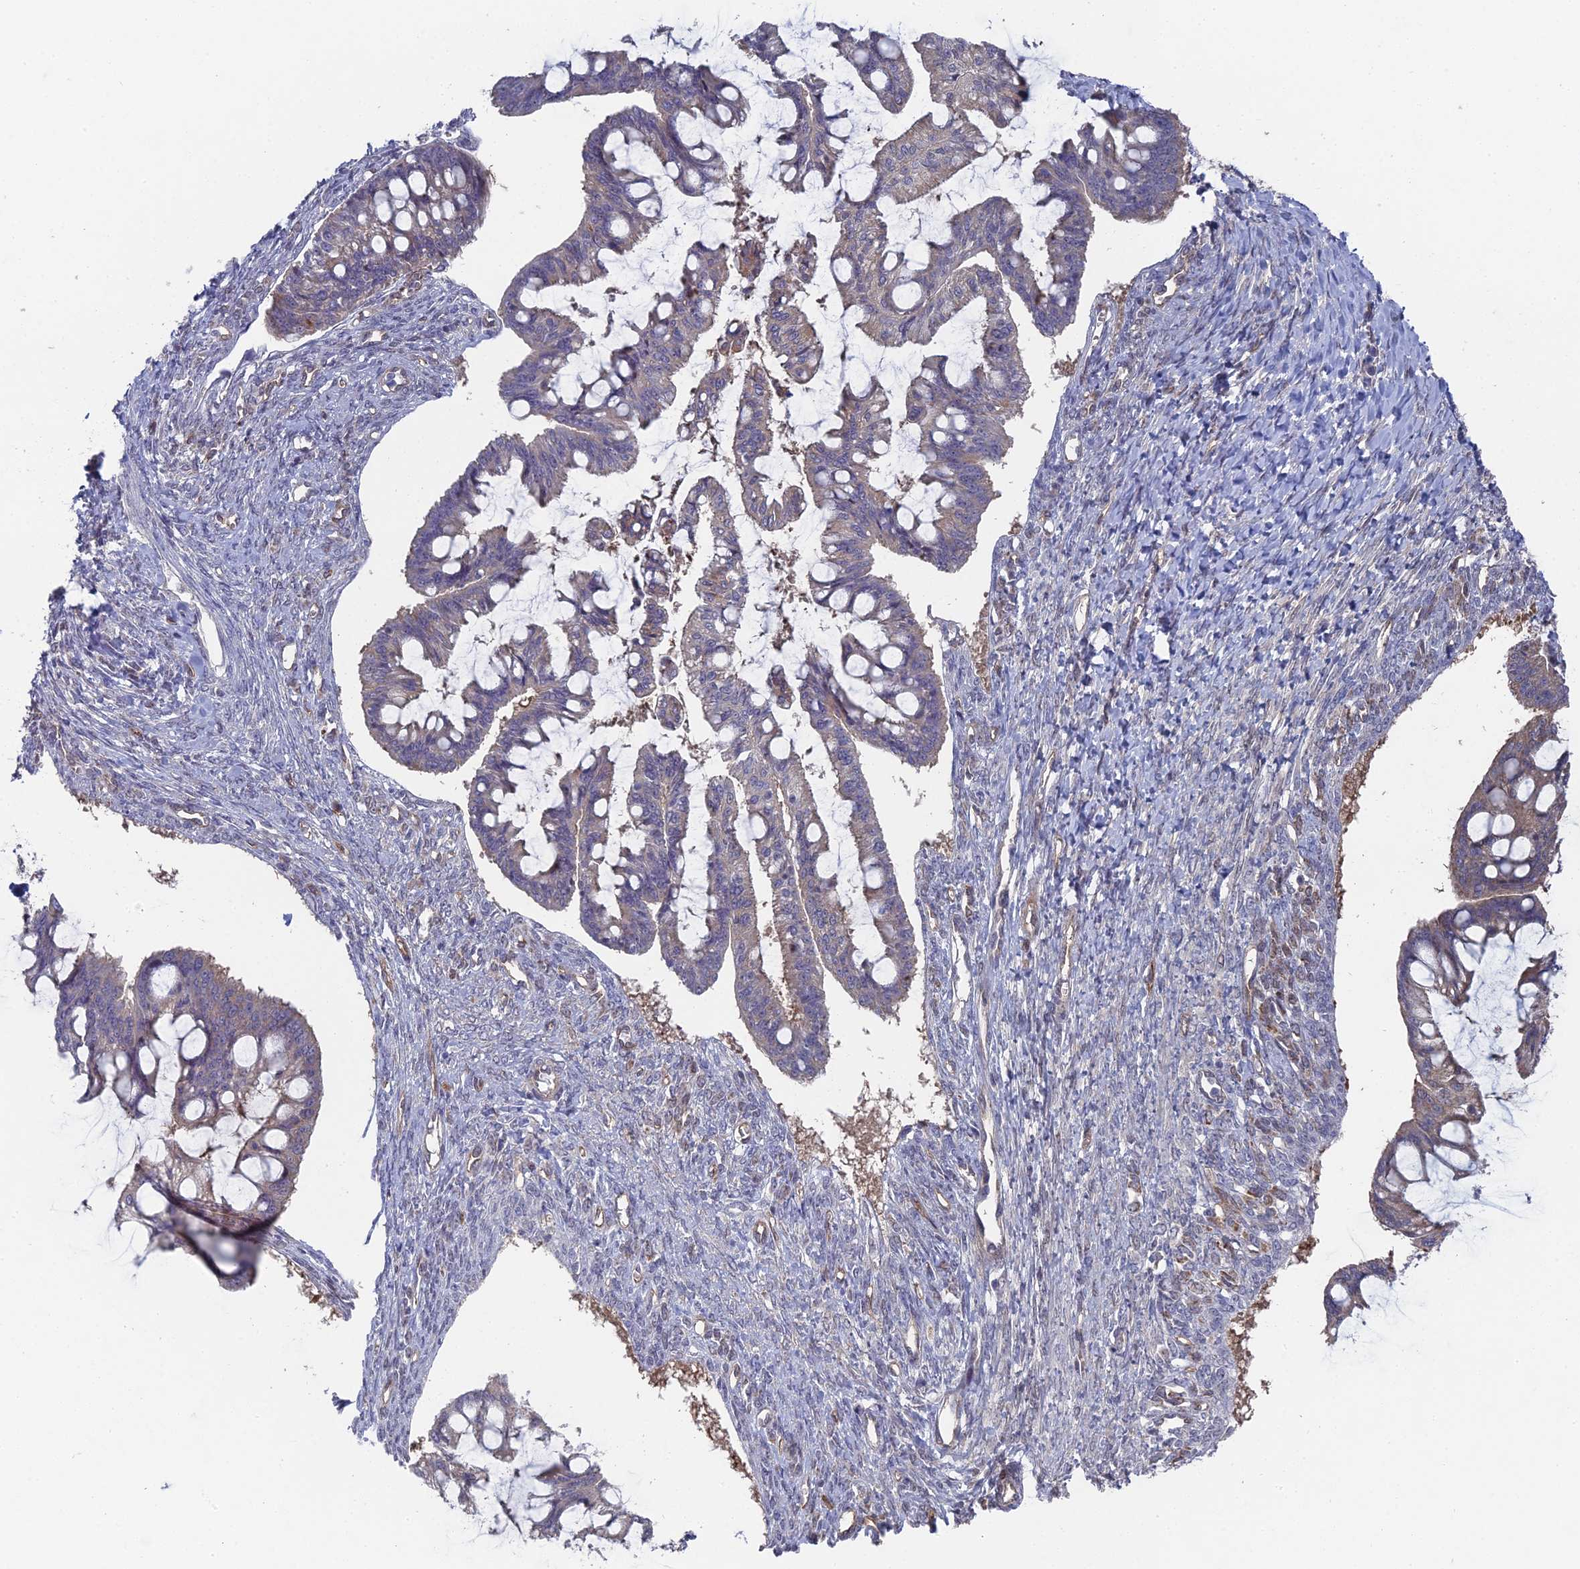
{"staining": {"intensity": "weak", "quantity": "<25%", "location": "cytoplasmic/membranous"}, "tissue": "ovarian cancer", "cell_type": "Tumor cells", "image_type": "cancer", "snomed": [{"axis": "morphology", "description": "Cystadenocarcinoma, mucinous, NOS"}, {"axis": "topography", "description": "Ovary"}], "caption": "This is a micrograph of immunohistochemistry staining of ovarian mucinous cystadenocarcinoma, which shows no expression in tumor cells.", "gene": "UNC5D", "patient": {"sex": "female", "age": 73}}